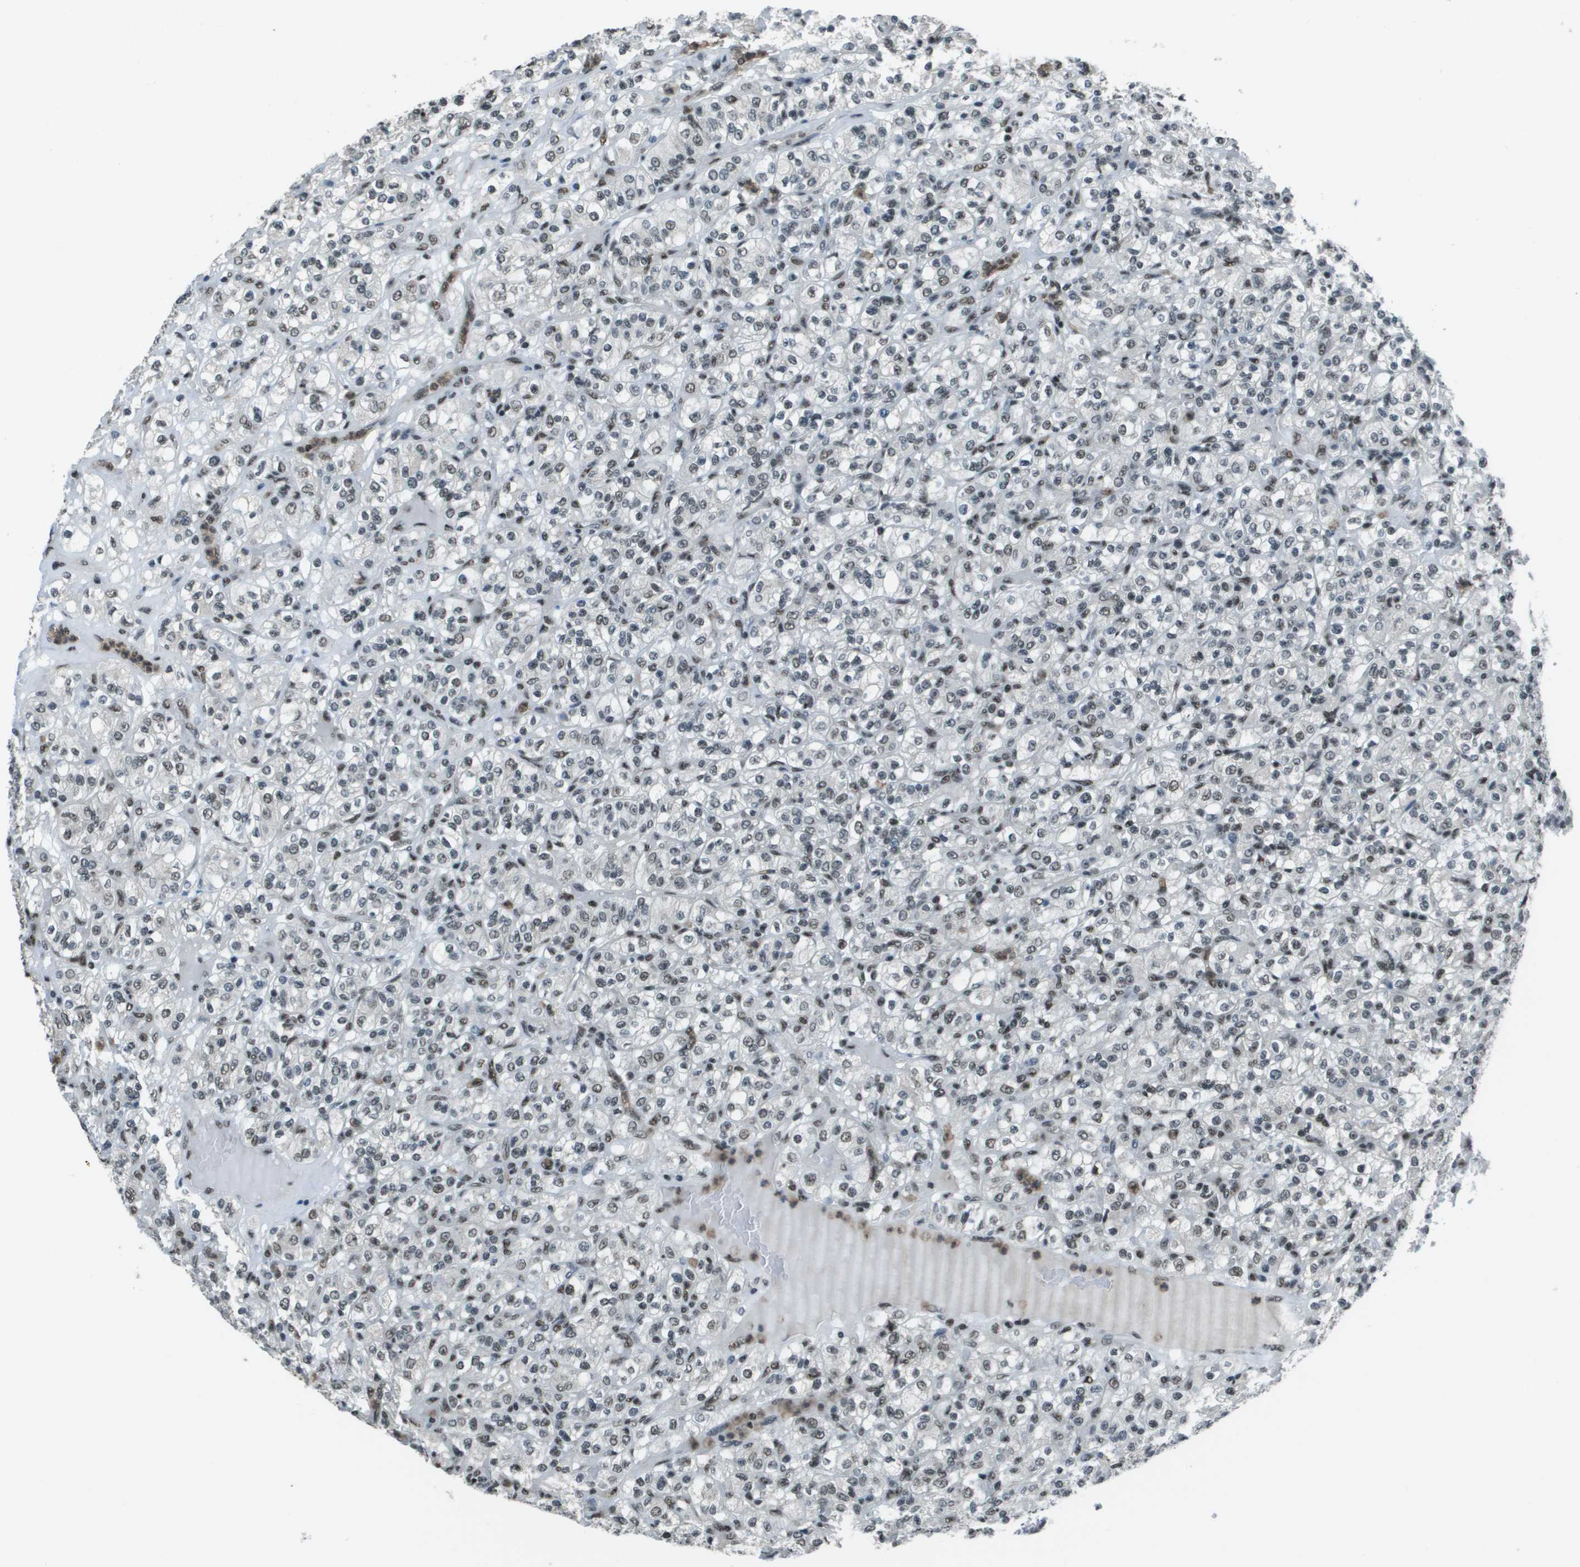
{"staining": {"intensity": "weak", "quantity": "25%-75%", "location": "nuclear"}, "tissue": "renal cancer", "cell_type": "Tumor cells", "image_type": "cancer", "snomed": [{"axis": "morphology", "description": "Normal tissue, NOS"}, {"axis": "morphology", "description": "Adenocarcinoma, NOS"}, {"axis": "topography", "description": "Kidney"}], "caption": "This is an image of IHC staining of adenocarcinoma (renal), which shows weak staining in the nuclear of tumor cells.", "gene": "DEPDC1", "patient": {"sex": "female", "age": 72}}